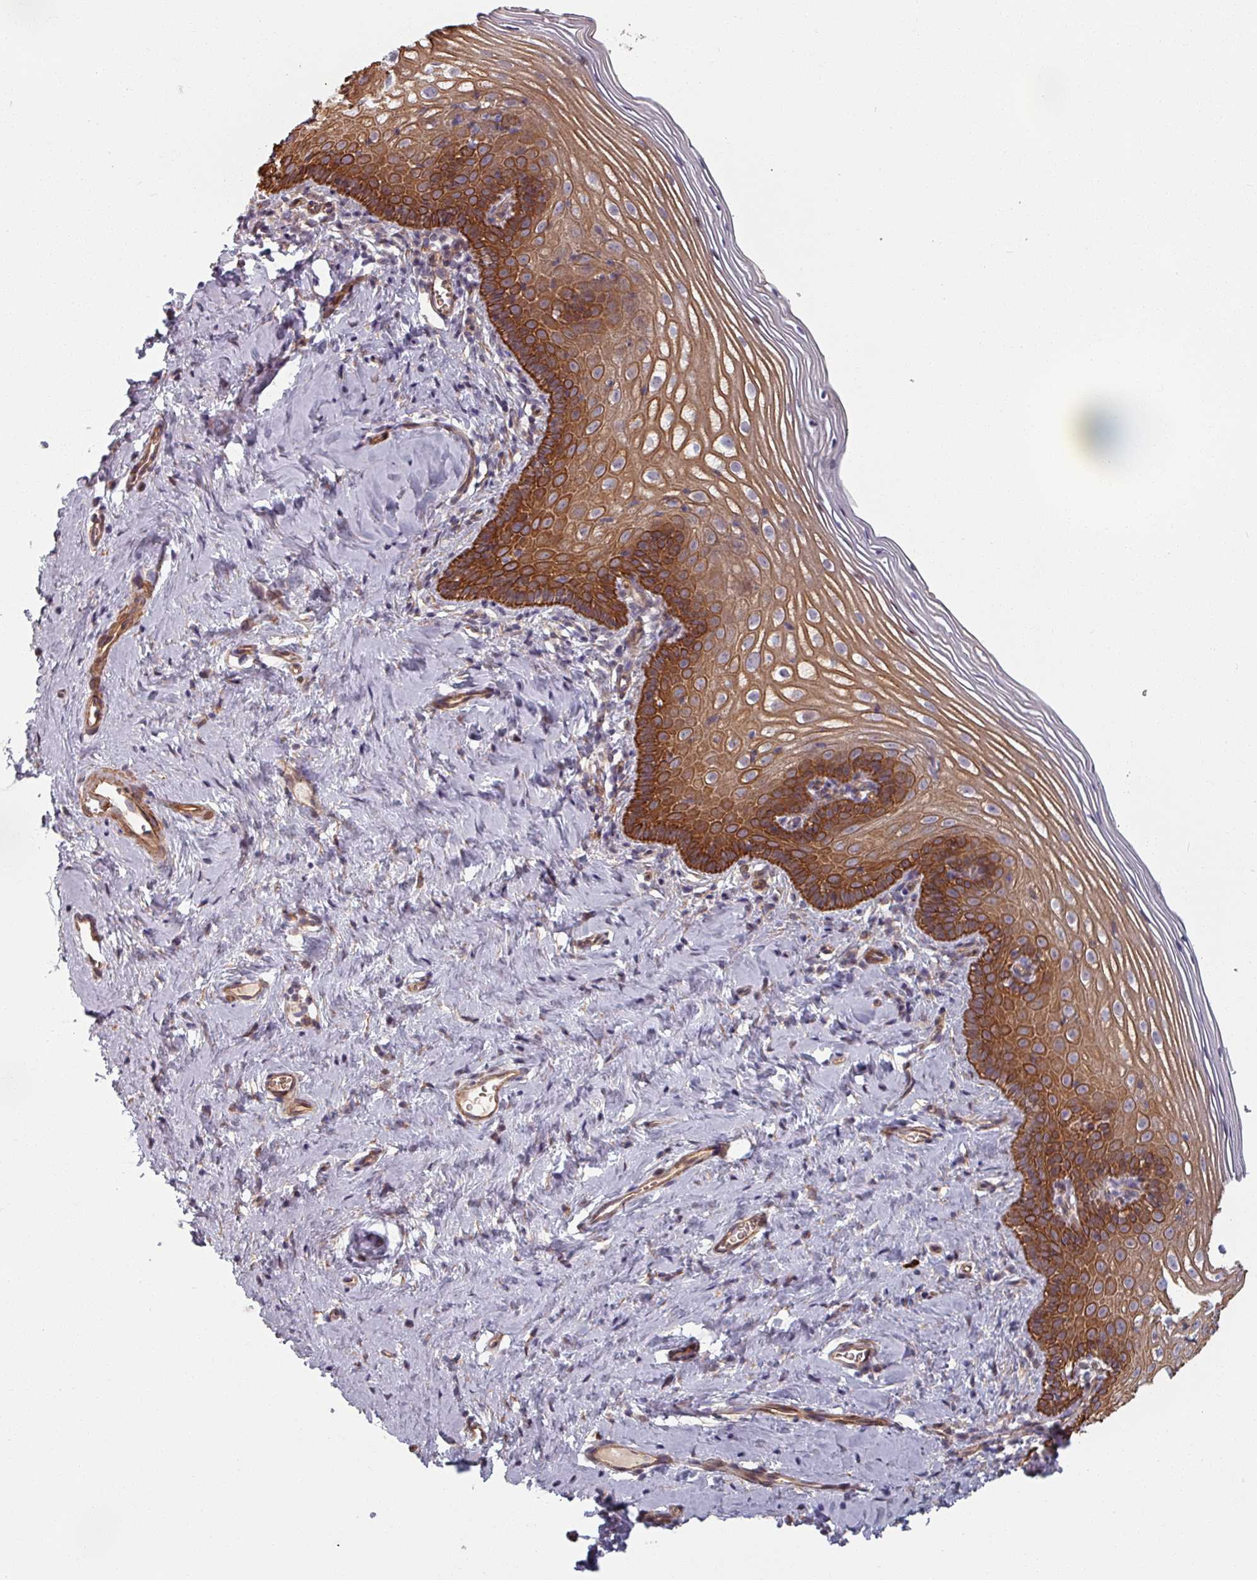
{"staining": {"intensity": "moderate", "quantity": "25%-75%", "location": "cytoplasmic/membranous"}, "tissue": "cervix", "cell_type": "Glandular cells", "image_type": "normal", "snomed": [{"axis": "morphology", "description": "Normal tissue, NOS"}, {"axis": "topography", "description": "Cervix"}], "caption": "Protein staining of unremarkable cervix reveals moderate cytoplasmic/membranous positivity in about 25%-75% of glandular cells.", "gene": "C4BPB", "patient": {"sex": "female", "age": 44}}